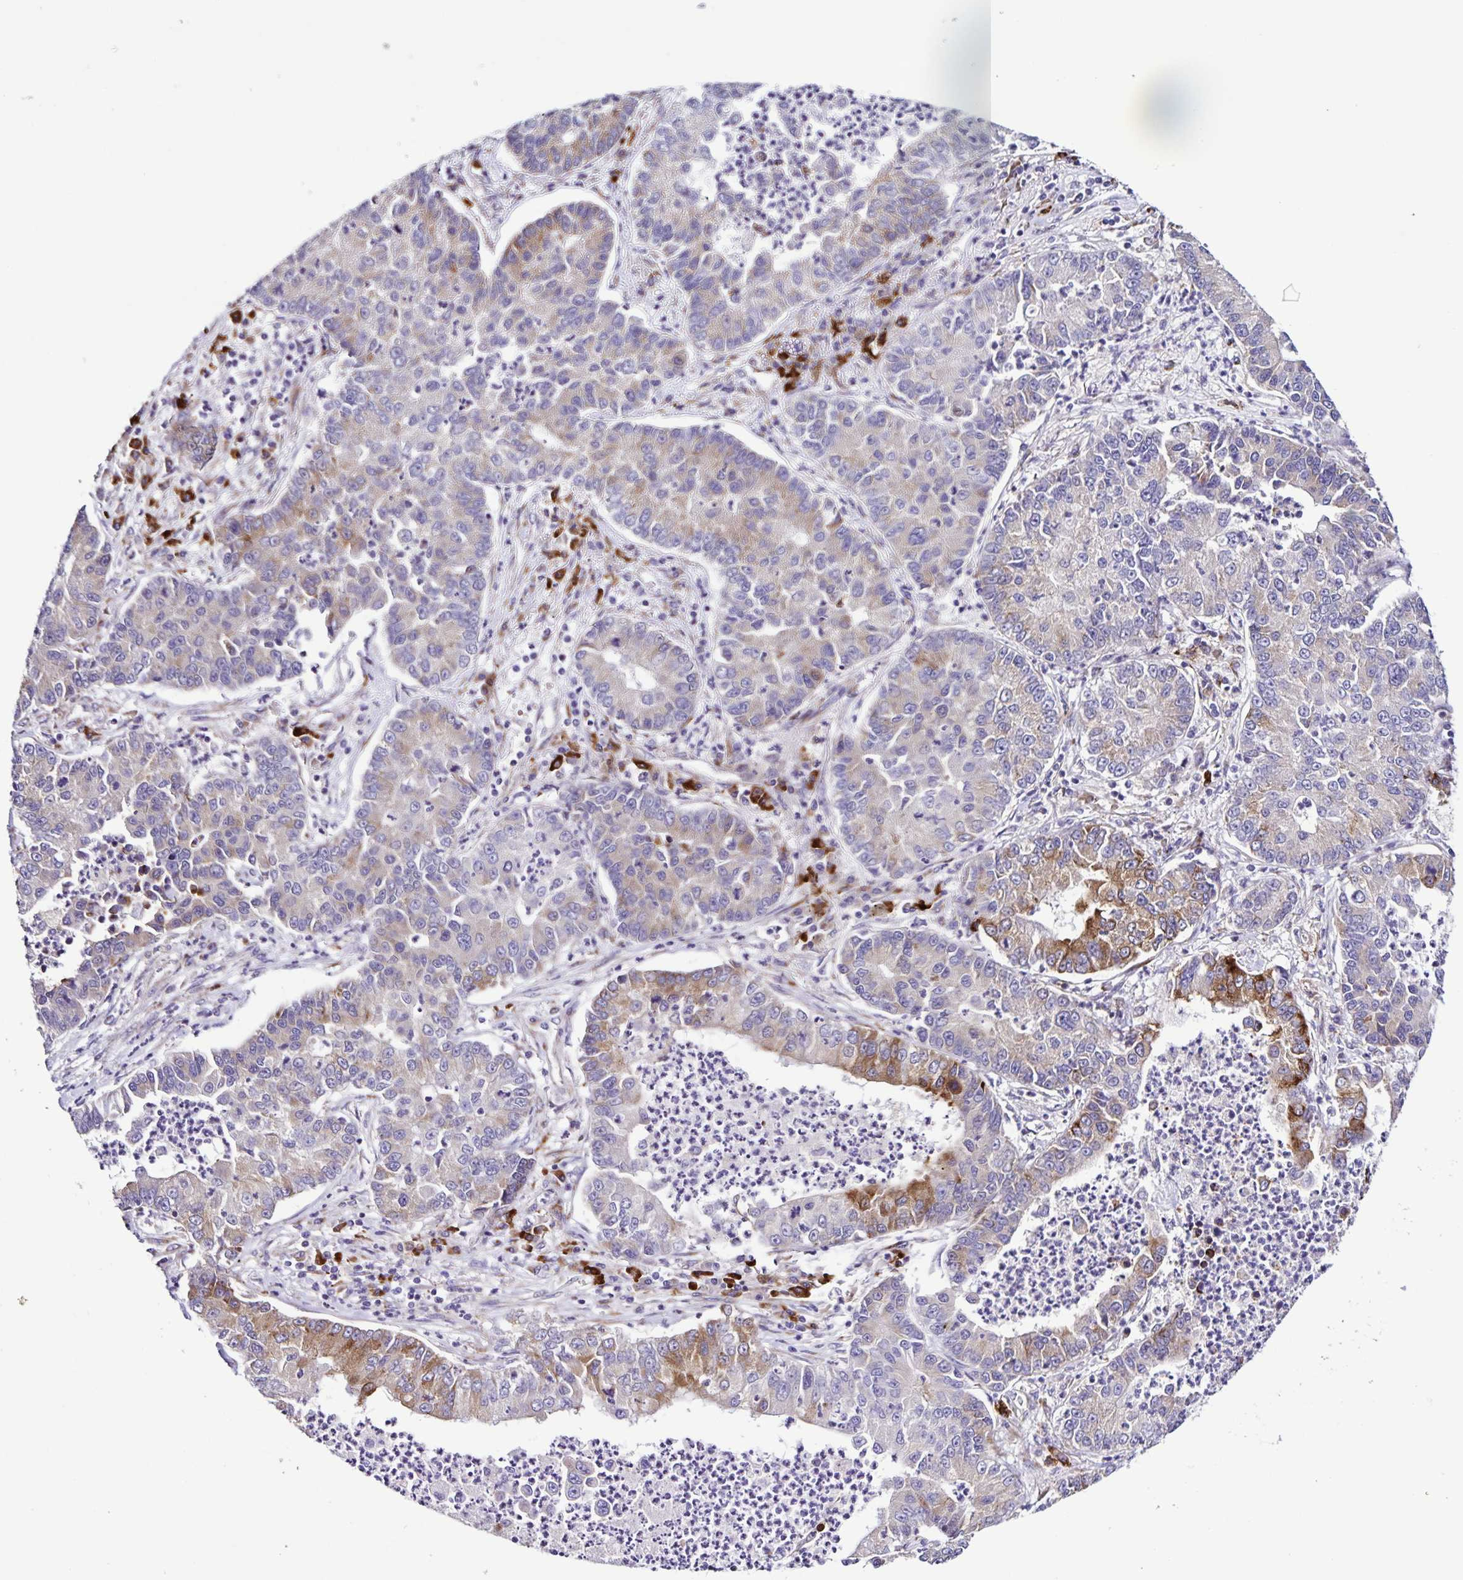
{"staining": {"intensity": "moderate", "quantity": "<25%", "location": "cytoplasmic/membranous"}, "tissue": "lung cancer", "cell_type": "Tumor cells", "image_type": "cancer", "snomed": [{"axis": "morphology", "description": "Adenocarcinoma, NOS"}, {"axis": "topography", "description": "Lung"}], "caption": "Immunohistochemical staining of human adenocarcinoma (lung) displays low levels of moderate cytoplasmic/membranous staining in about <25% of tumor cells.", "gene": "OSBPL5", "patient": {"sex": "female", "age": 57}}